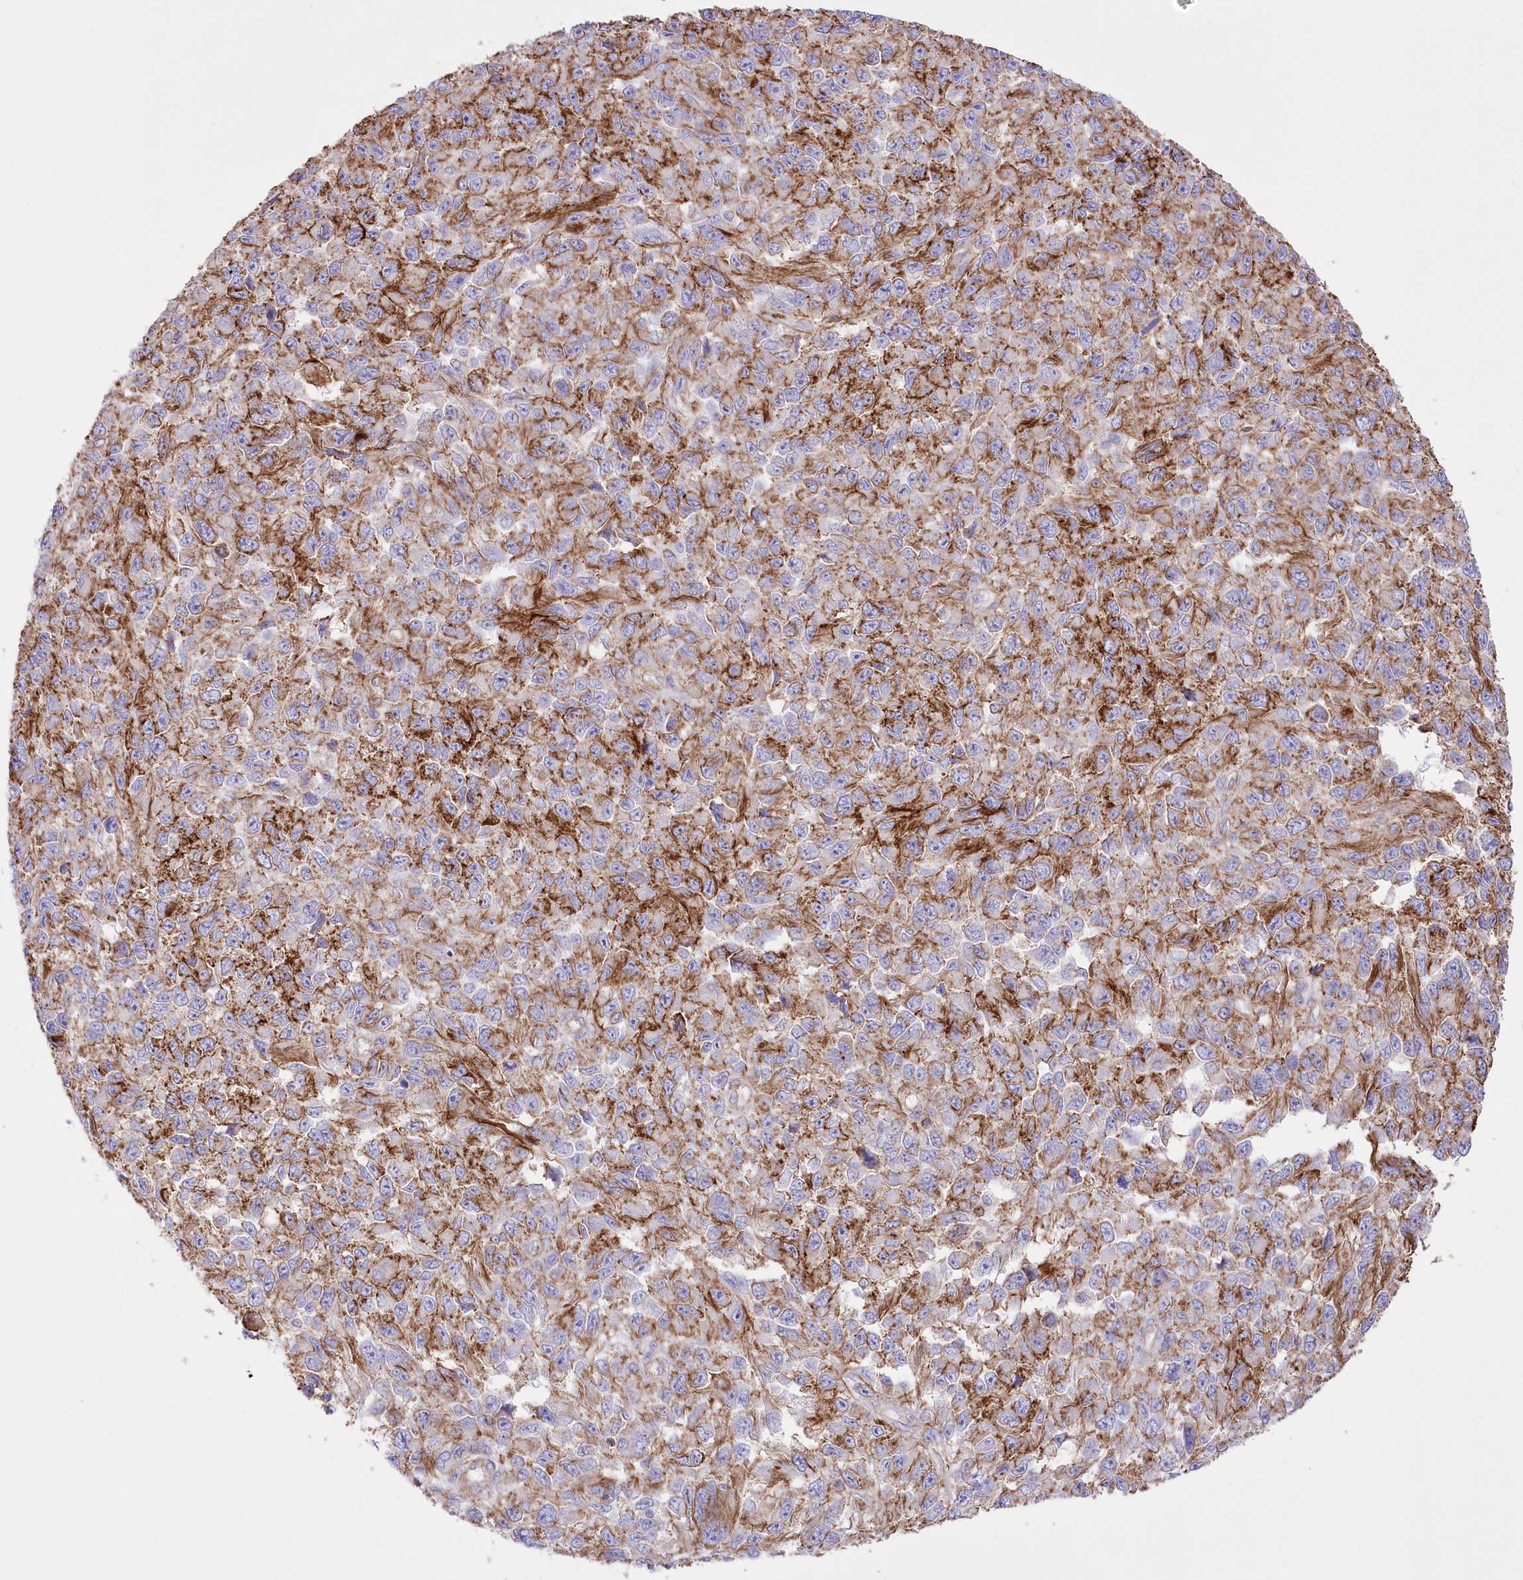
{"staining": {"intensity": "moderate", "quantity": ">75%", "location": "cytoplasmic/membranous"}, "tissue": "melanoma", "cell_type": "Tumor cells", "image_type": "cancer", "snomed": [{"axis": "morphology", "description": "Malignant melanoma, NOS"}, {"axis": "topography", "description": "Skin"}], "caption": "Immunohistochemistry (IHC) (DAB) staining of malignant melanoma shows moderate cytoplasmic/membranous protein expression in approximately >75% of tumor cells.", "gene": "FAM216A", "patient": {"sex": "female", "age": 96}}